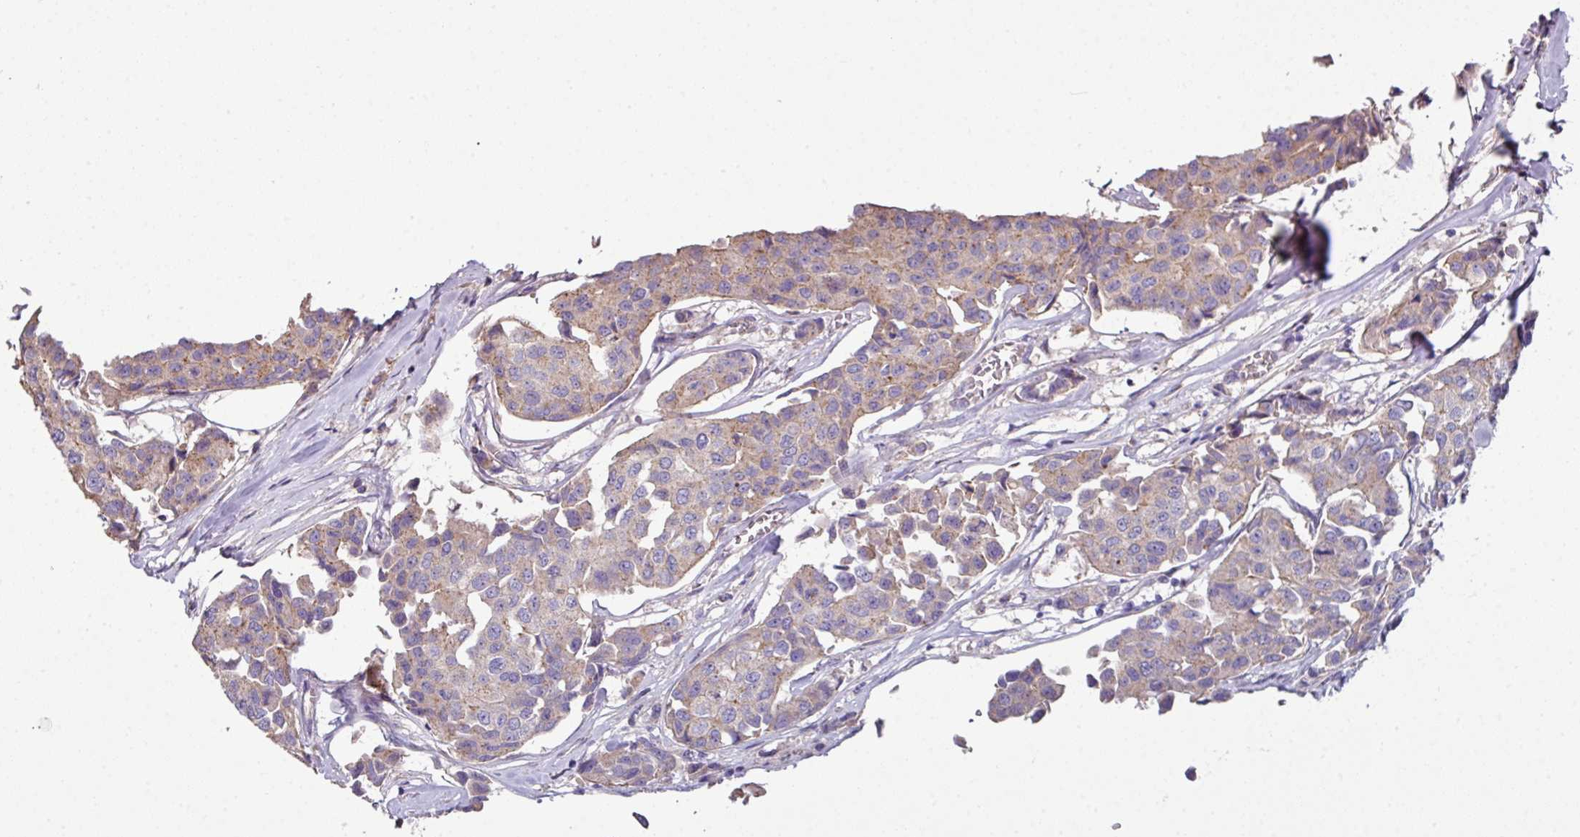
{"staining": {"intensity": "weak", "quantity": "<25%", "location": "cytoplasmic/membranous"}, "tissue": "breast cancer", "cell_type": "Tumor cells", "image_type": "cancer", "snomed": [{"axis": "morphology", "description": "Duct carcinoma"}, {"axis": "topography", "description": "Breast"}], "caption": "Tumor cells are negative for protein expression in human breast infiltrating ductal carcinoma.", "gene": "LRRC9", "patient": {"sex": "female", "age": 80}}